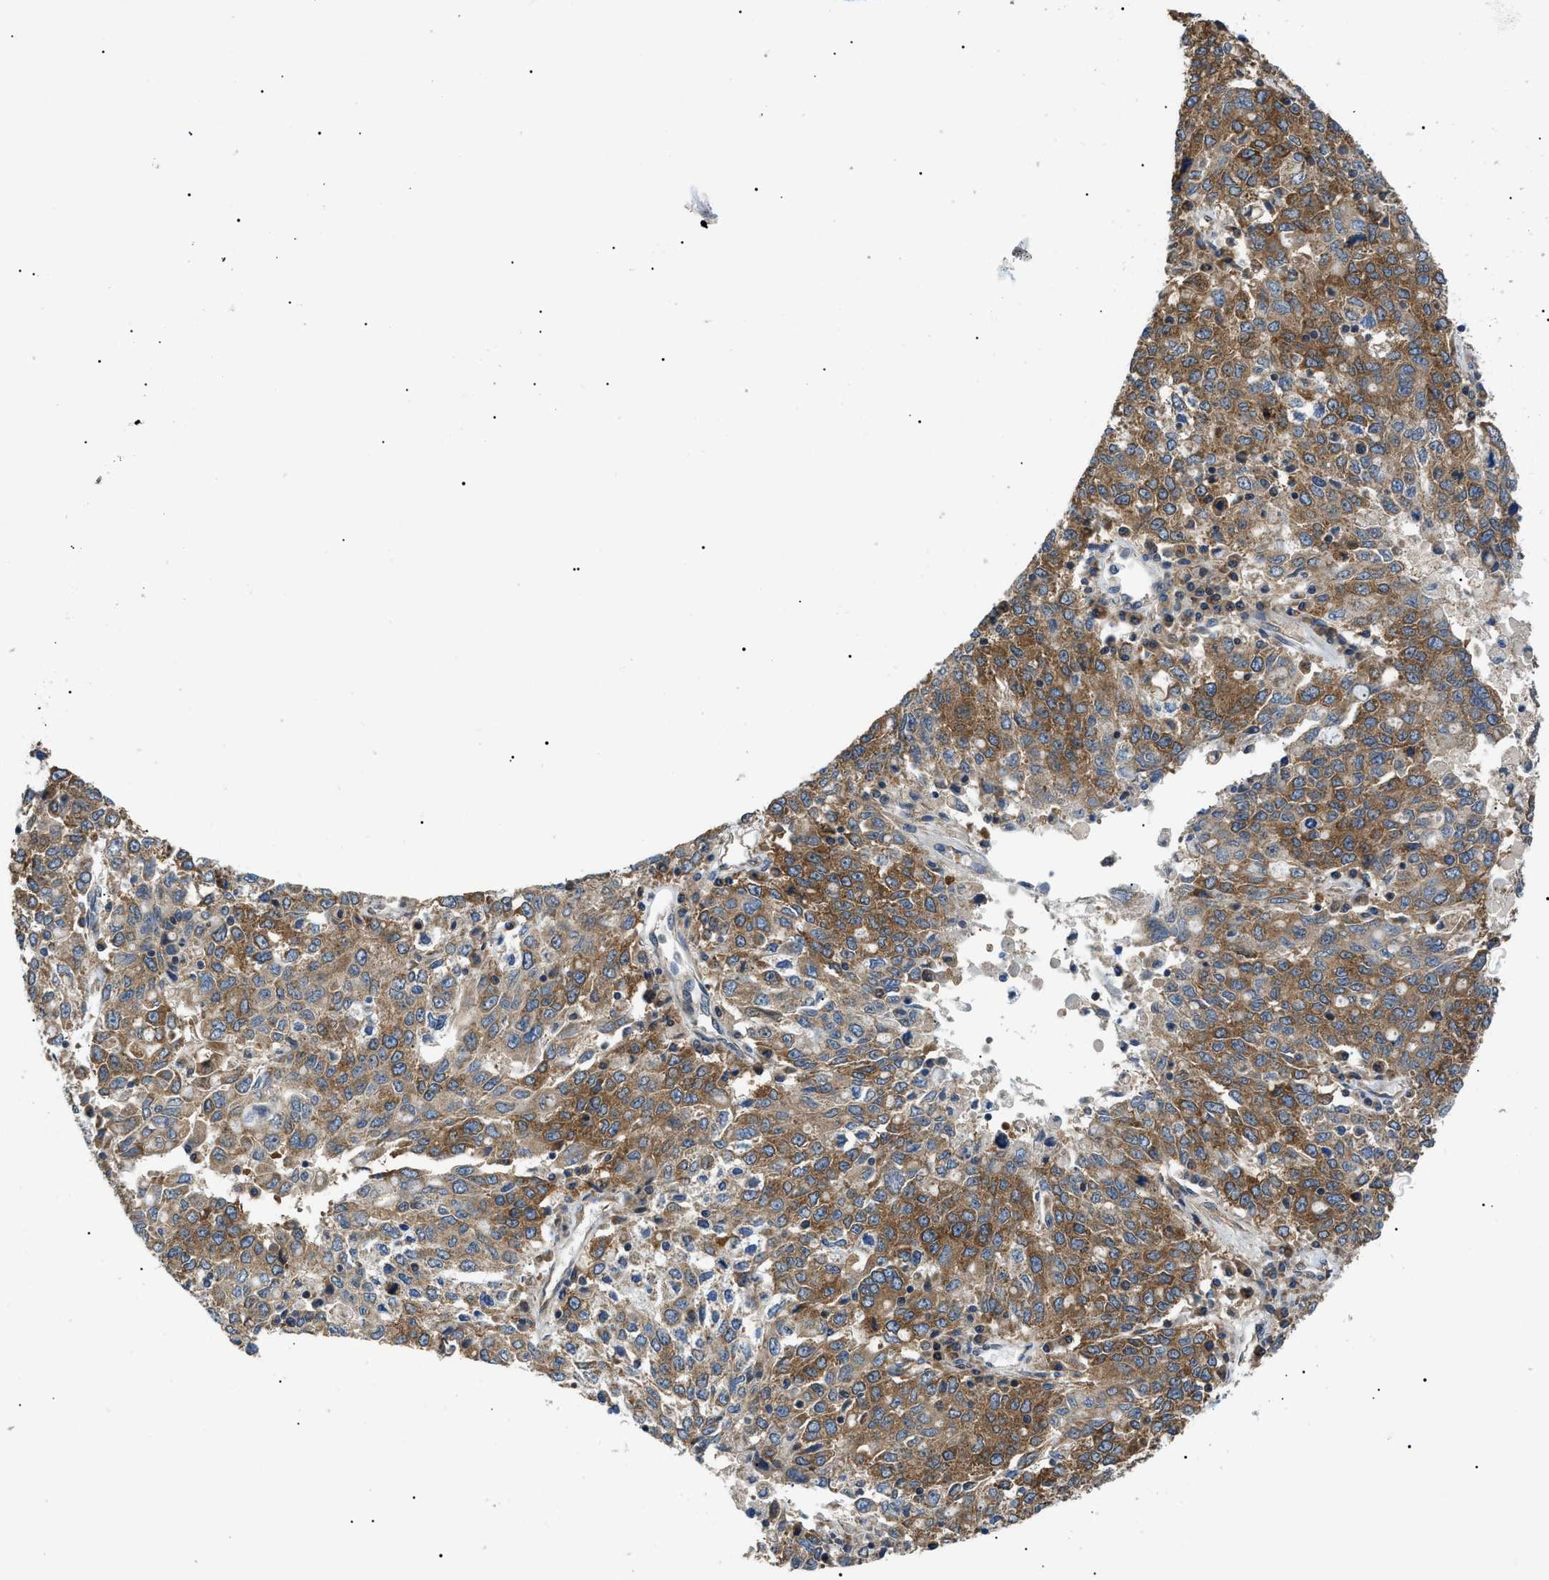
{"staining": {"intensity": "moderate", "quantity": ">75%", "location": "cytoplasmic/membranous"}, "tissue": "ovarian cancer", "cell_type": "Tumor cells", "image_type": "cancer", "snomed": [{"axis": "morphology", "description": "Carcinoma, endometroid"}, {"axis": "topography", "description": "Ovary"}], "caption": "High-magnification brightfield microscopy of ovarian endometroid carcinoma stained with DAB (3,3'-diaminobenzidine) (brown) and counterstained with hematoxylin (blue). tumor cells exhibit moderate cytoplasmic/membranous positivity is seen in approximately>75% of cells. The staining is performed using DAB (3,3'-diaminobenzidine) brown chromogen to label protein expression. The nuclei are counter-stained blue using hematoxylin.", "gene": "SRPK1", "patient": {"sex": "female", "age": 62}}